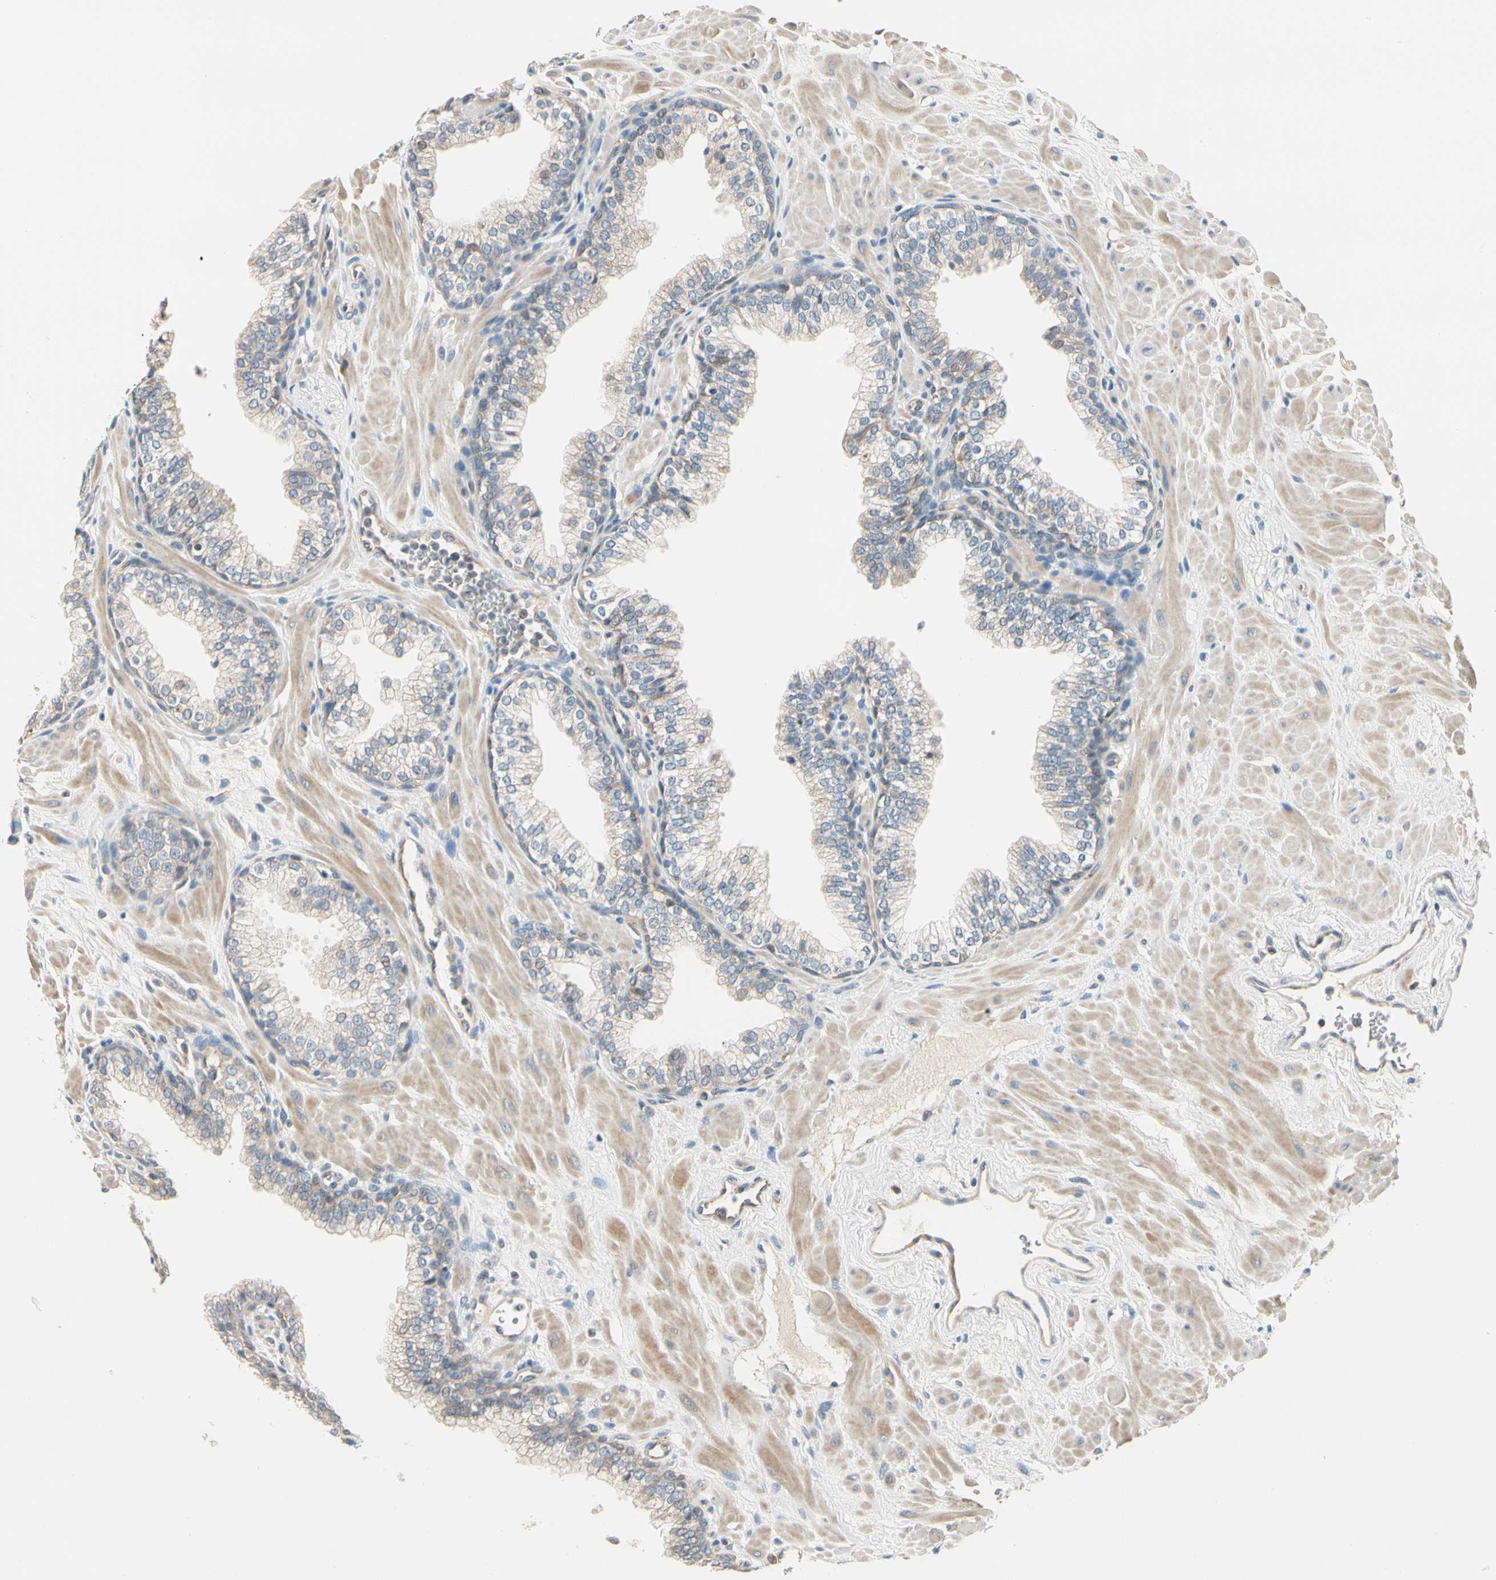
{"staining": {"intensity": "weak", "quantity": "<25%", "location": "cytoplasmic/membranous"}, "tissue": "prostate", "cell_type": "Glandular cells", "image_type": "normal", "snomed": [{"axis": "morphology", "description": "Normal tissue, NOS"}, {"axis": "topography", "description": "Prostate"}], "caption": "Glandular cells are negative for protein expression in unremarkable human prostate. The staining is performed using DAB brown chromogen with nuclei counter-stained in using hematoxylin.", "gene": "GPR153", "patient": {"sex": "male", "age": 60}}